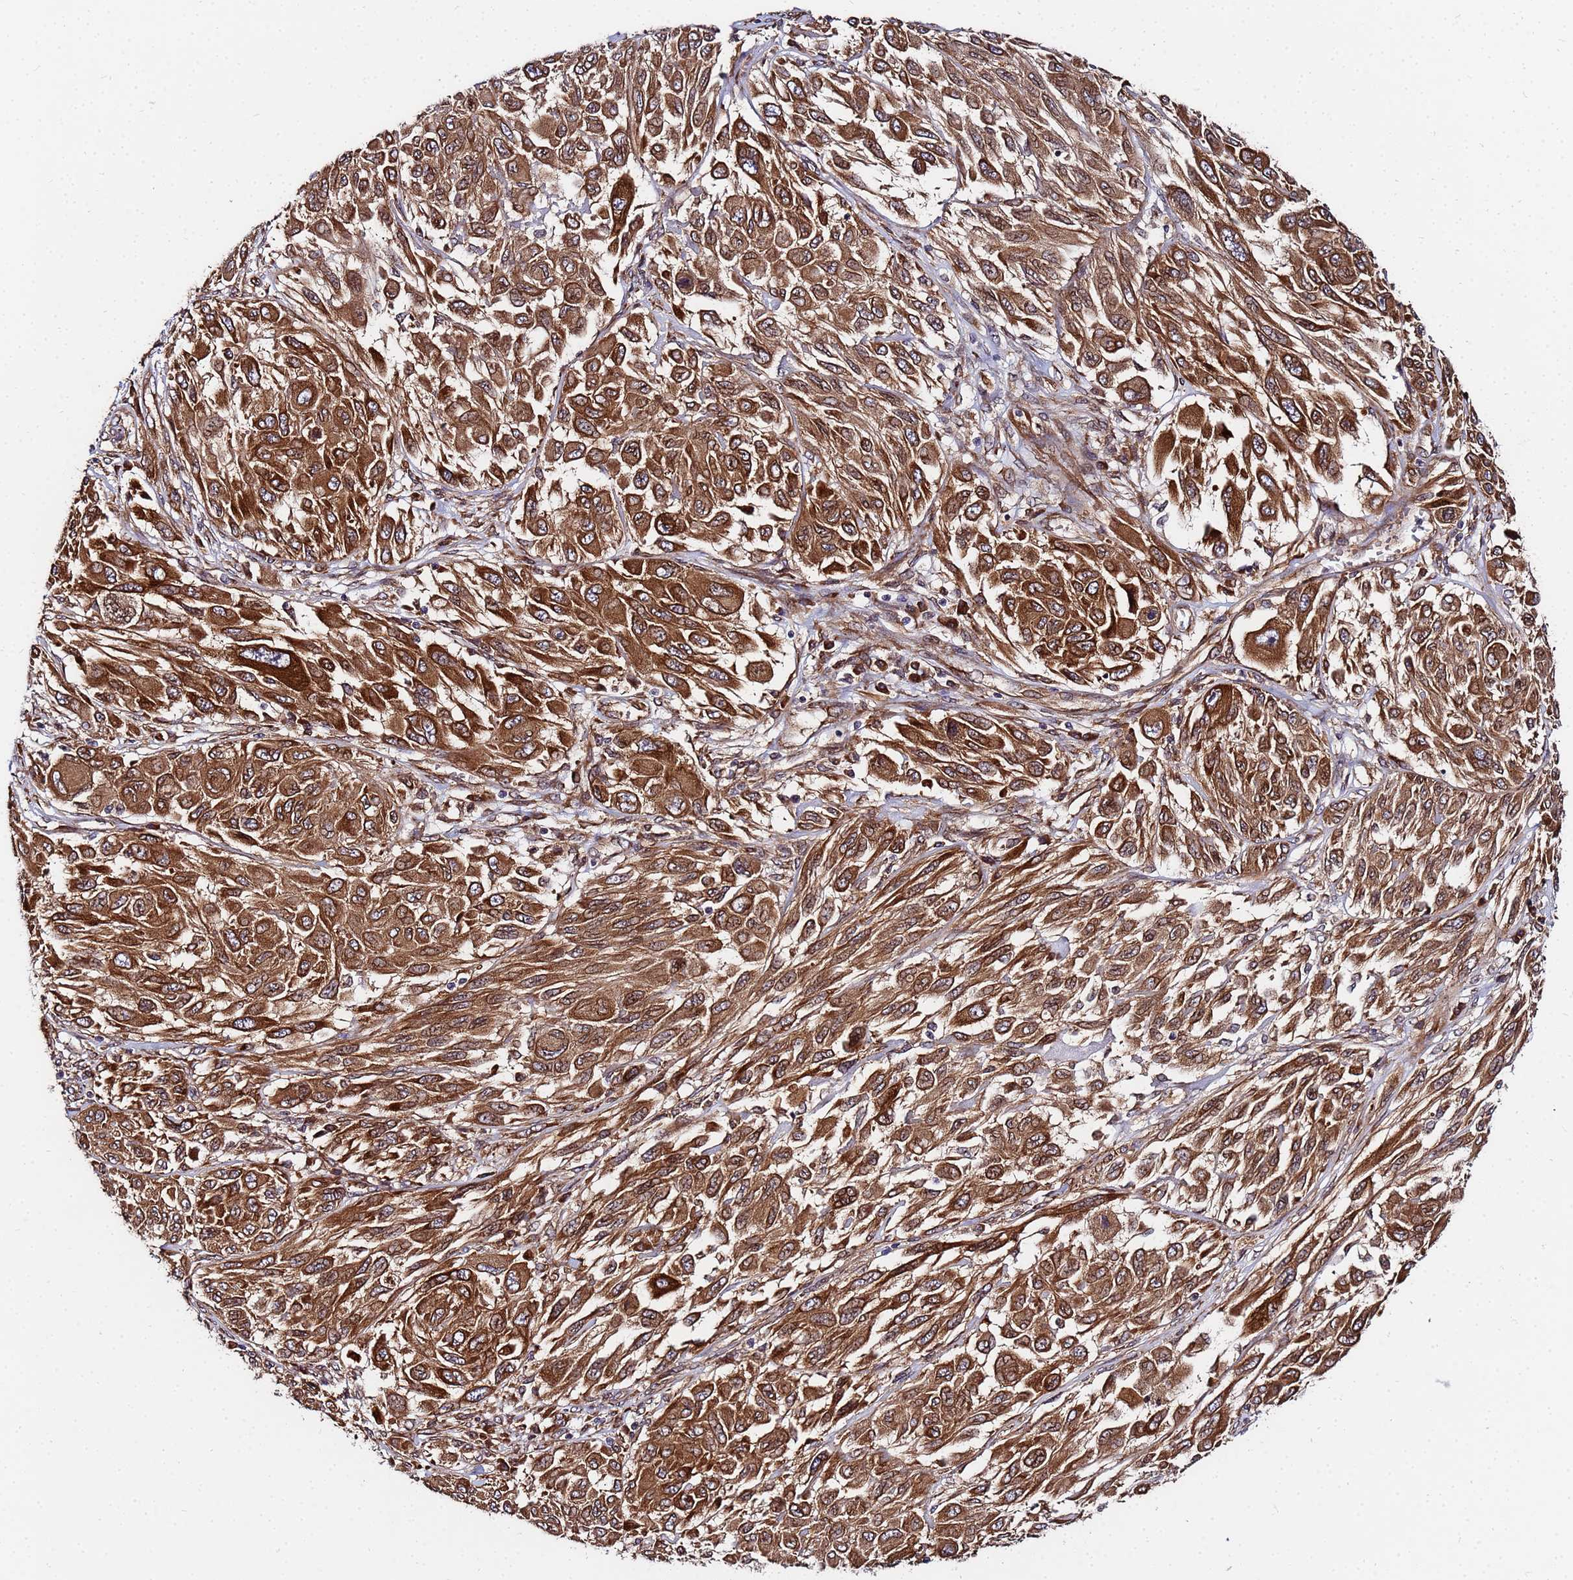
{"staining": {"intensity": "strong", "quantity": ">75%", "location": "cytoplasmic/membranous"}, "tissue": "melanoma", "cell_type": "Tumor cells", "image_type": "cancer", "snomed": [{"axis": "morphology", "description": "Malignant melanoma, NOS"}, {"axis": "topography", "description": "Skin"}], "caption": "This is an image of IHC staining of malignant melanoma, which shows strong expression in the cytoplasmic/membranous of tumor cells.", "gene": "UNC93B1", "patient": {"sex": "female", "age": 91}}